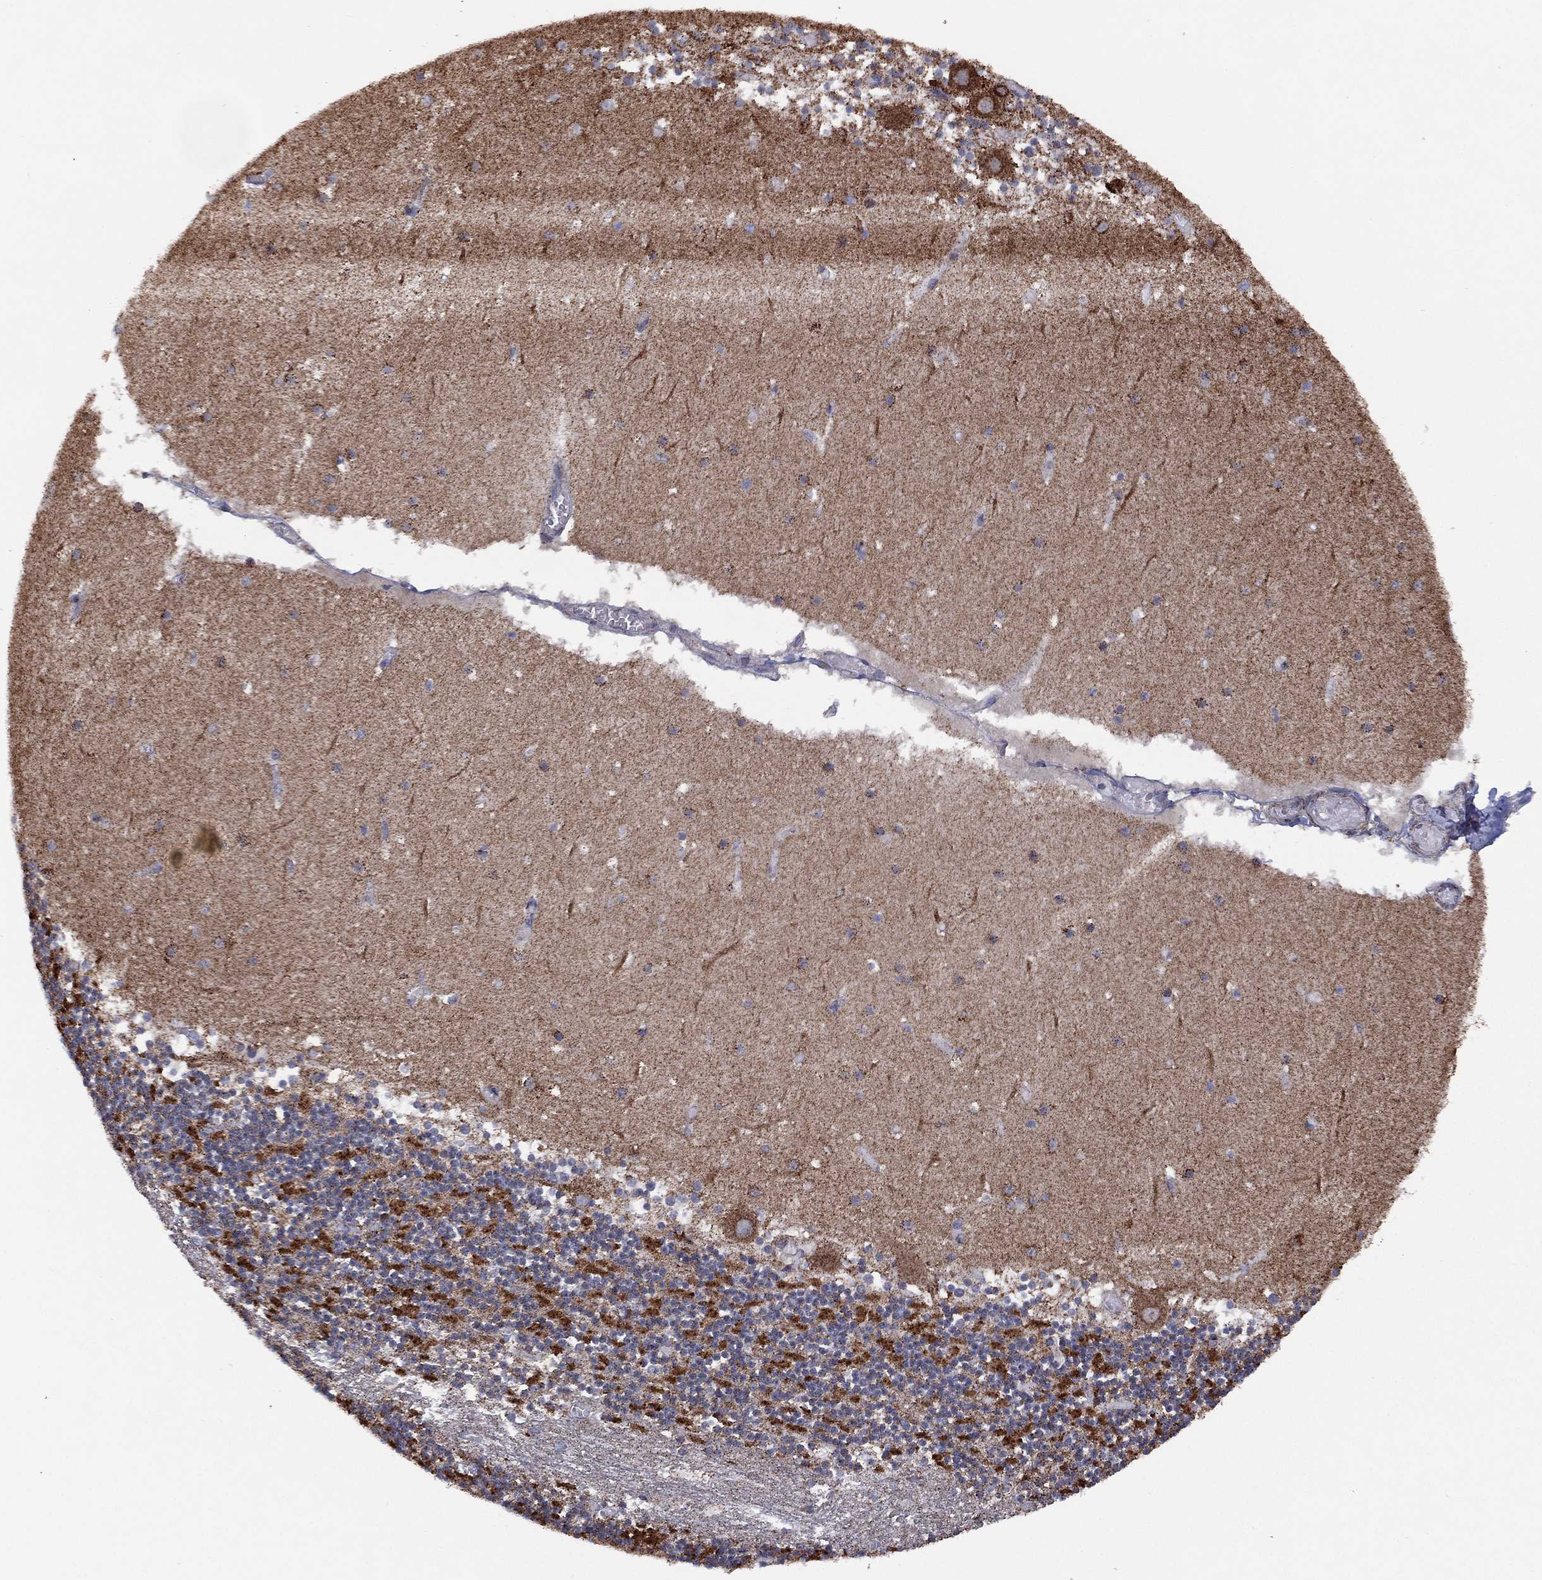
{"staining": {"intensity": "negative", "quantity": "none", "location": "none"}, "tissue": "cerebellum", "cell_type": "Cells in granular layer", "image_type": "normal", "snomed": [{"axis": "morphology", "description": "Normal tissue, NOS"}, {"axis": "topography", "description": "Cerebellum"}], "caption": "This is an immunohistochemistry photomicrograph of benign human cerebellum. There is no positivity in cells in granular layer.", "gene": "PPP2R5A", "patient": {"sex": "female", "age": 28}}